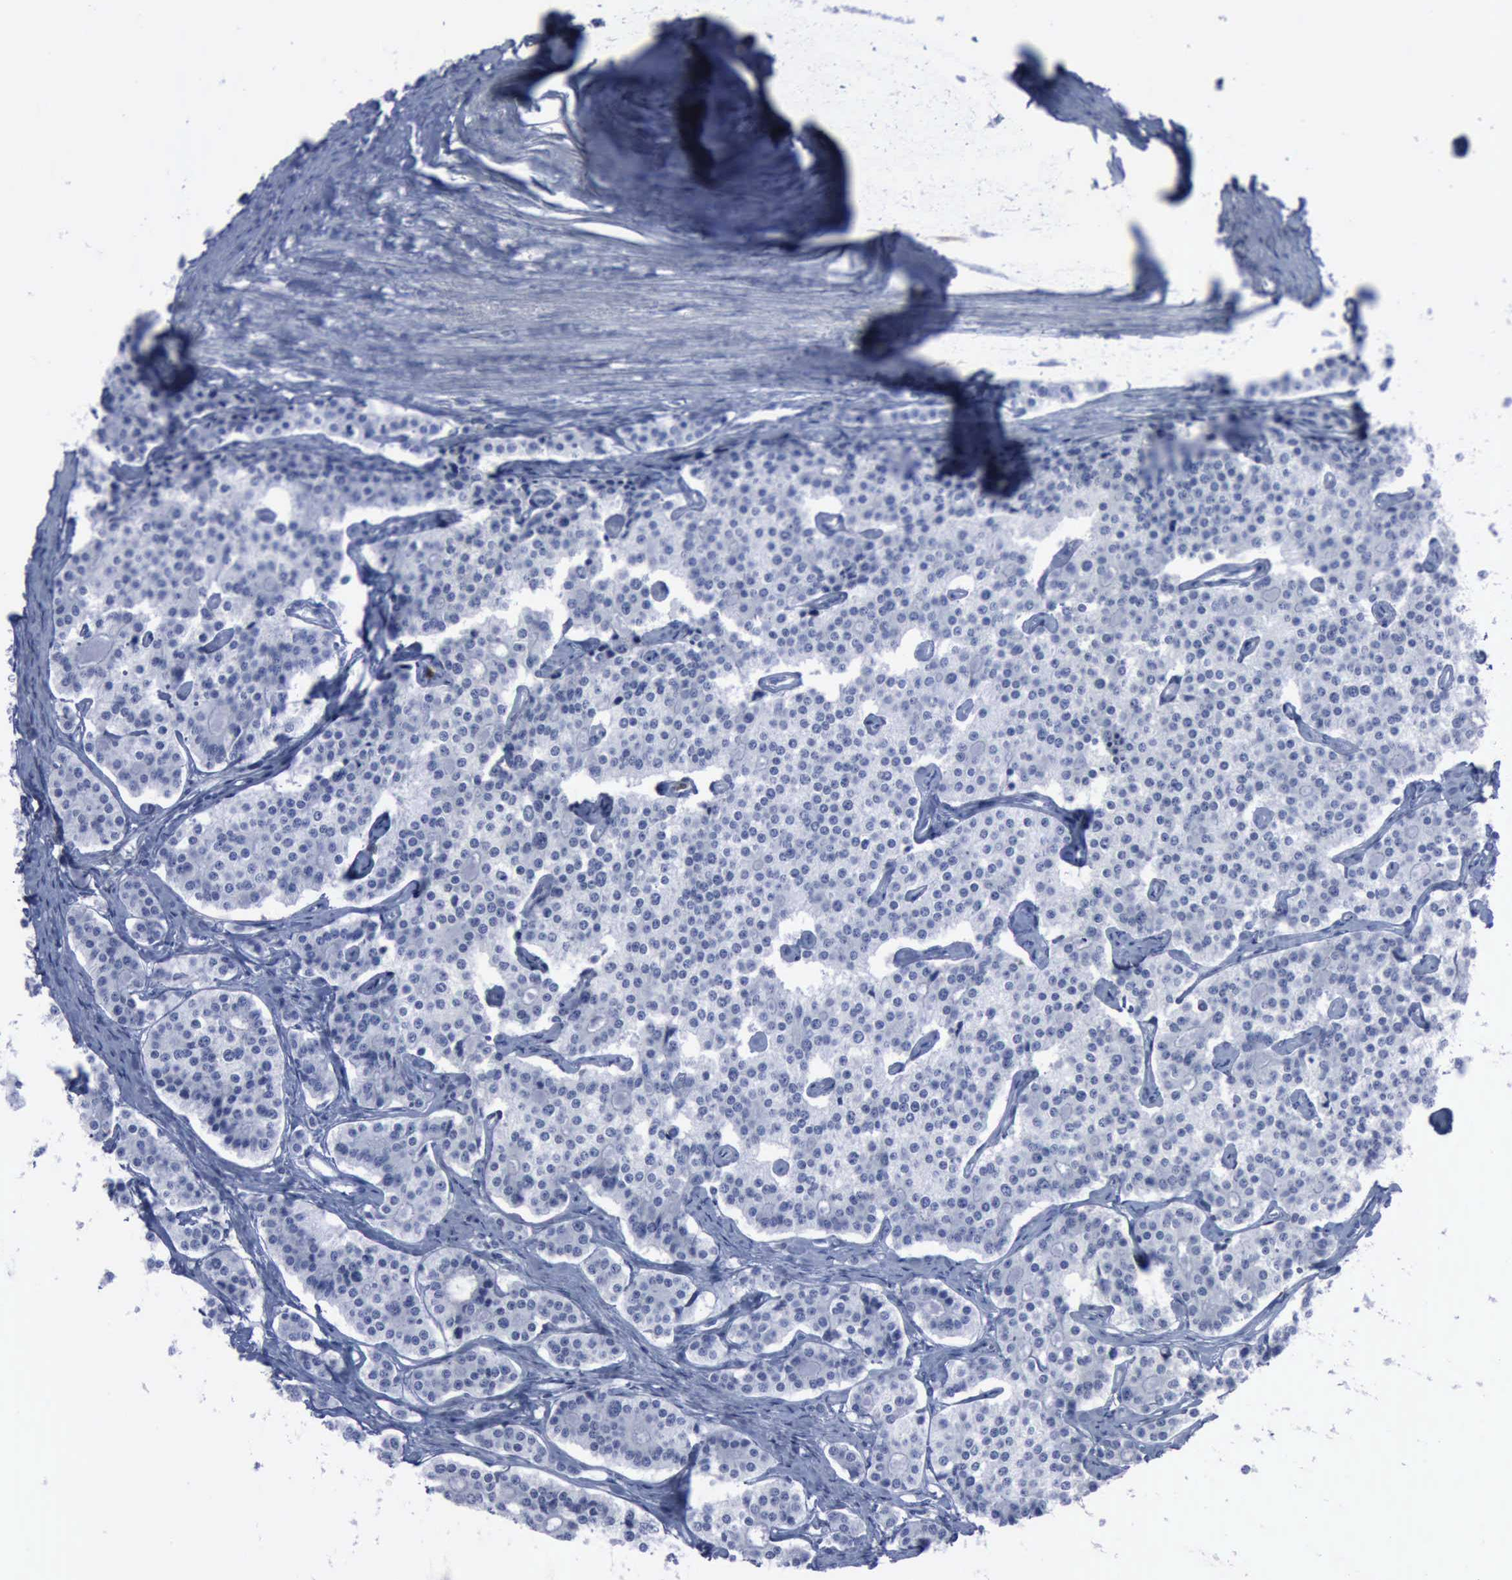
{"staining": {"intensity": "negative", "quantity": "none", "location": "none"}, "tissue": "carcinoid", "cell_type": "Tumor cells", "image_type": "cancer", "snomed": [{"axis": "morphology", "description": "Carcinoid, malignant, NOS"}, {"axis": "topography", "description": "Small intestine"}], "caption": "Tumor cells show no significant protein positivity in carcinoid.", "gene": "CSTA", "patient": {"sex": "male", "age": 63}}